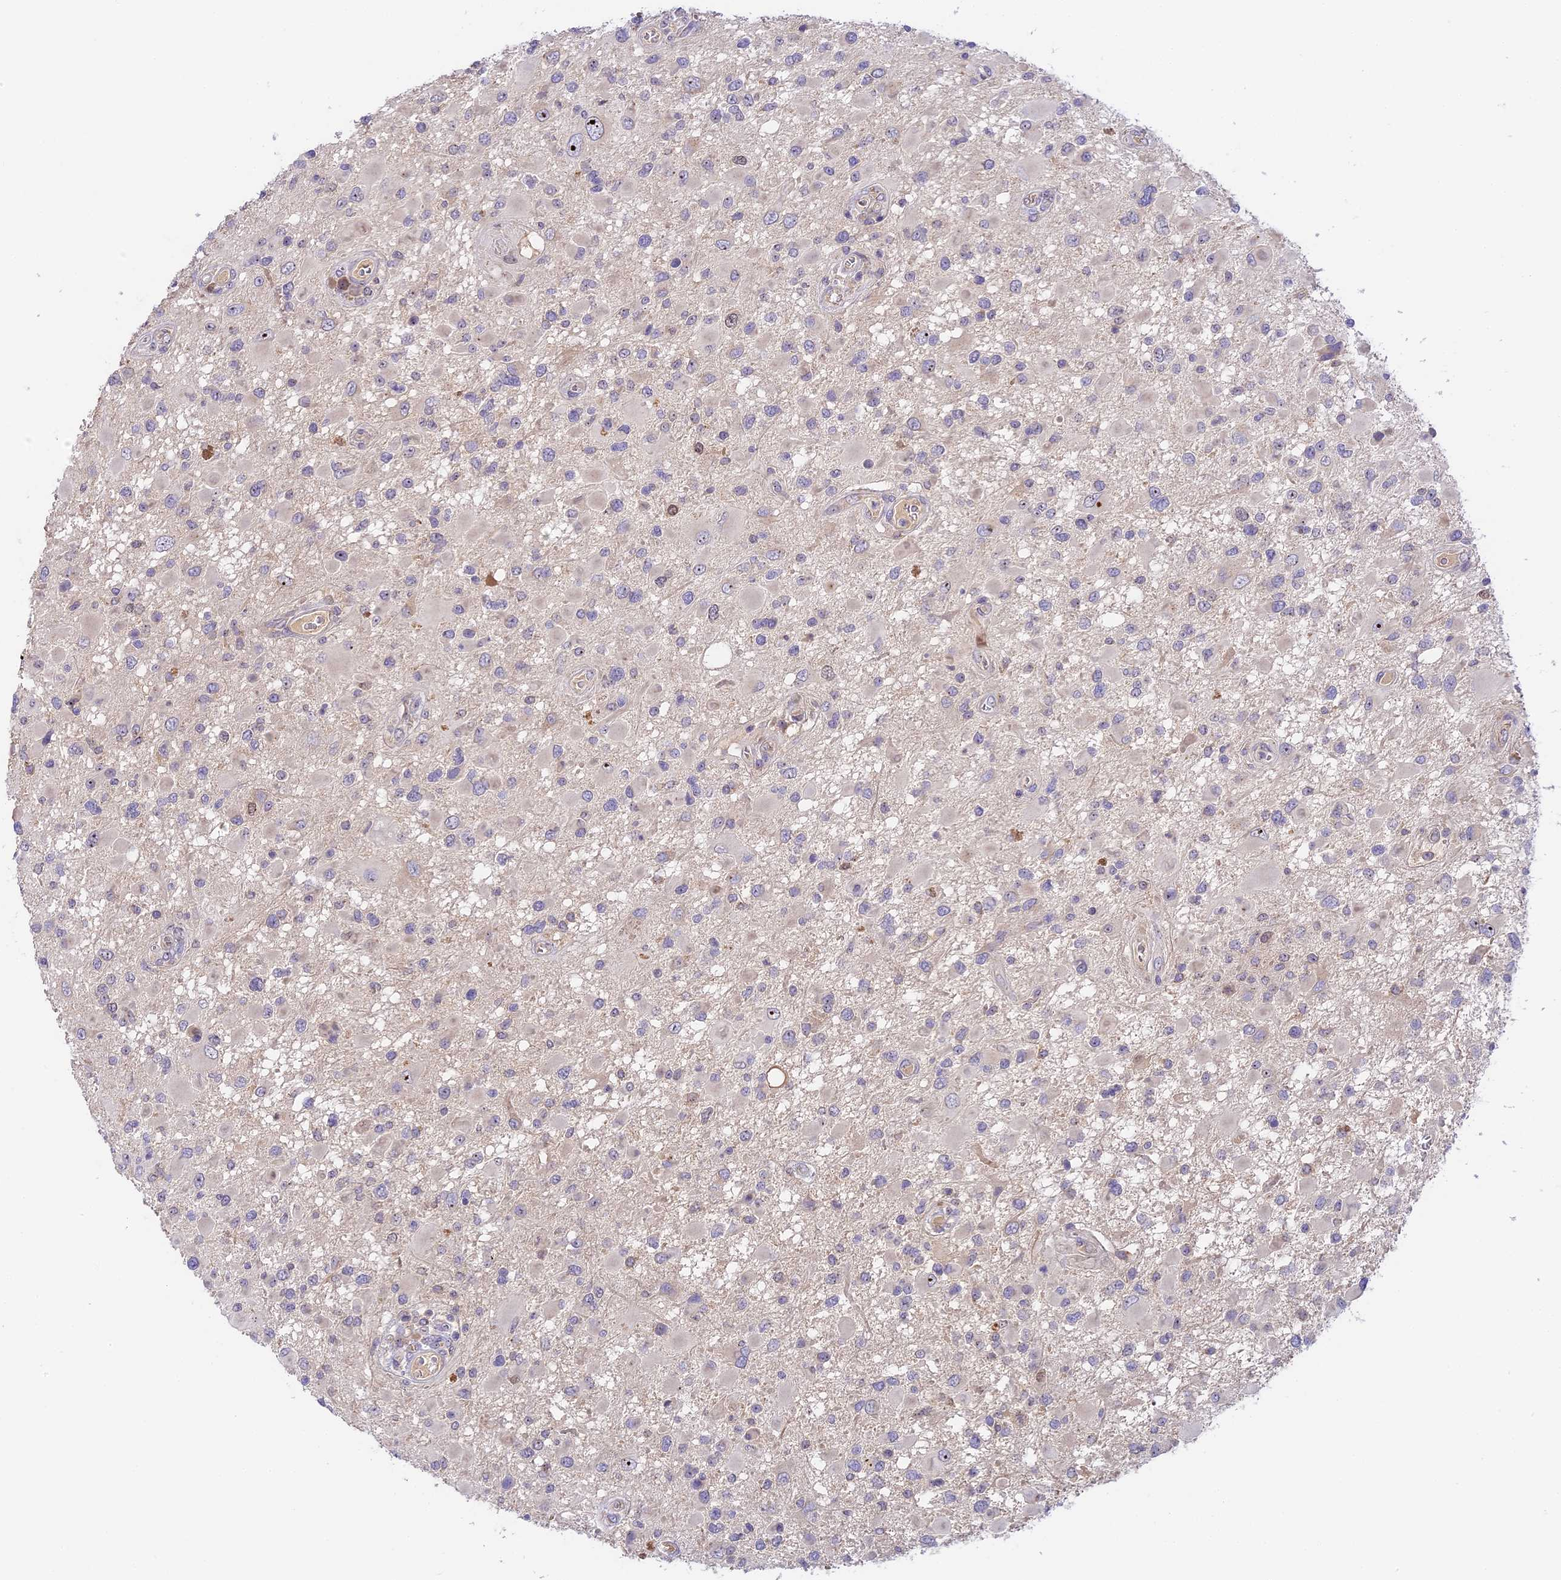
{"staining": {"intensity": "negative", "quantity": "none", "location": "none"}, "tissue": "glioma", "cell_type": "Tumor cells", "image_type": "cancer", "snomed": [{"axis": "morphology", "description": "Glioma, malignant, High grade"}, {"axis": "topography", "description": "Brain"}], "caption": "Human glioma stained for a protein using IHC displays no staining in tumor cells.", "gene": "RAD51", "patient": {"sex": "male", "age": 53}}